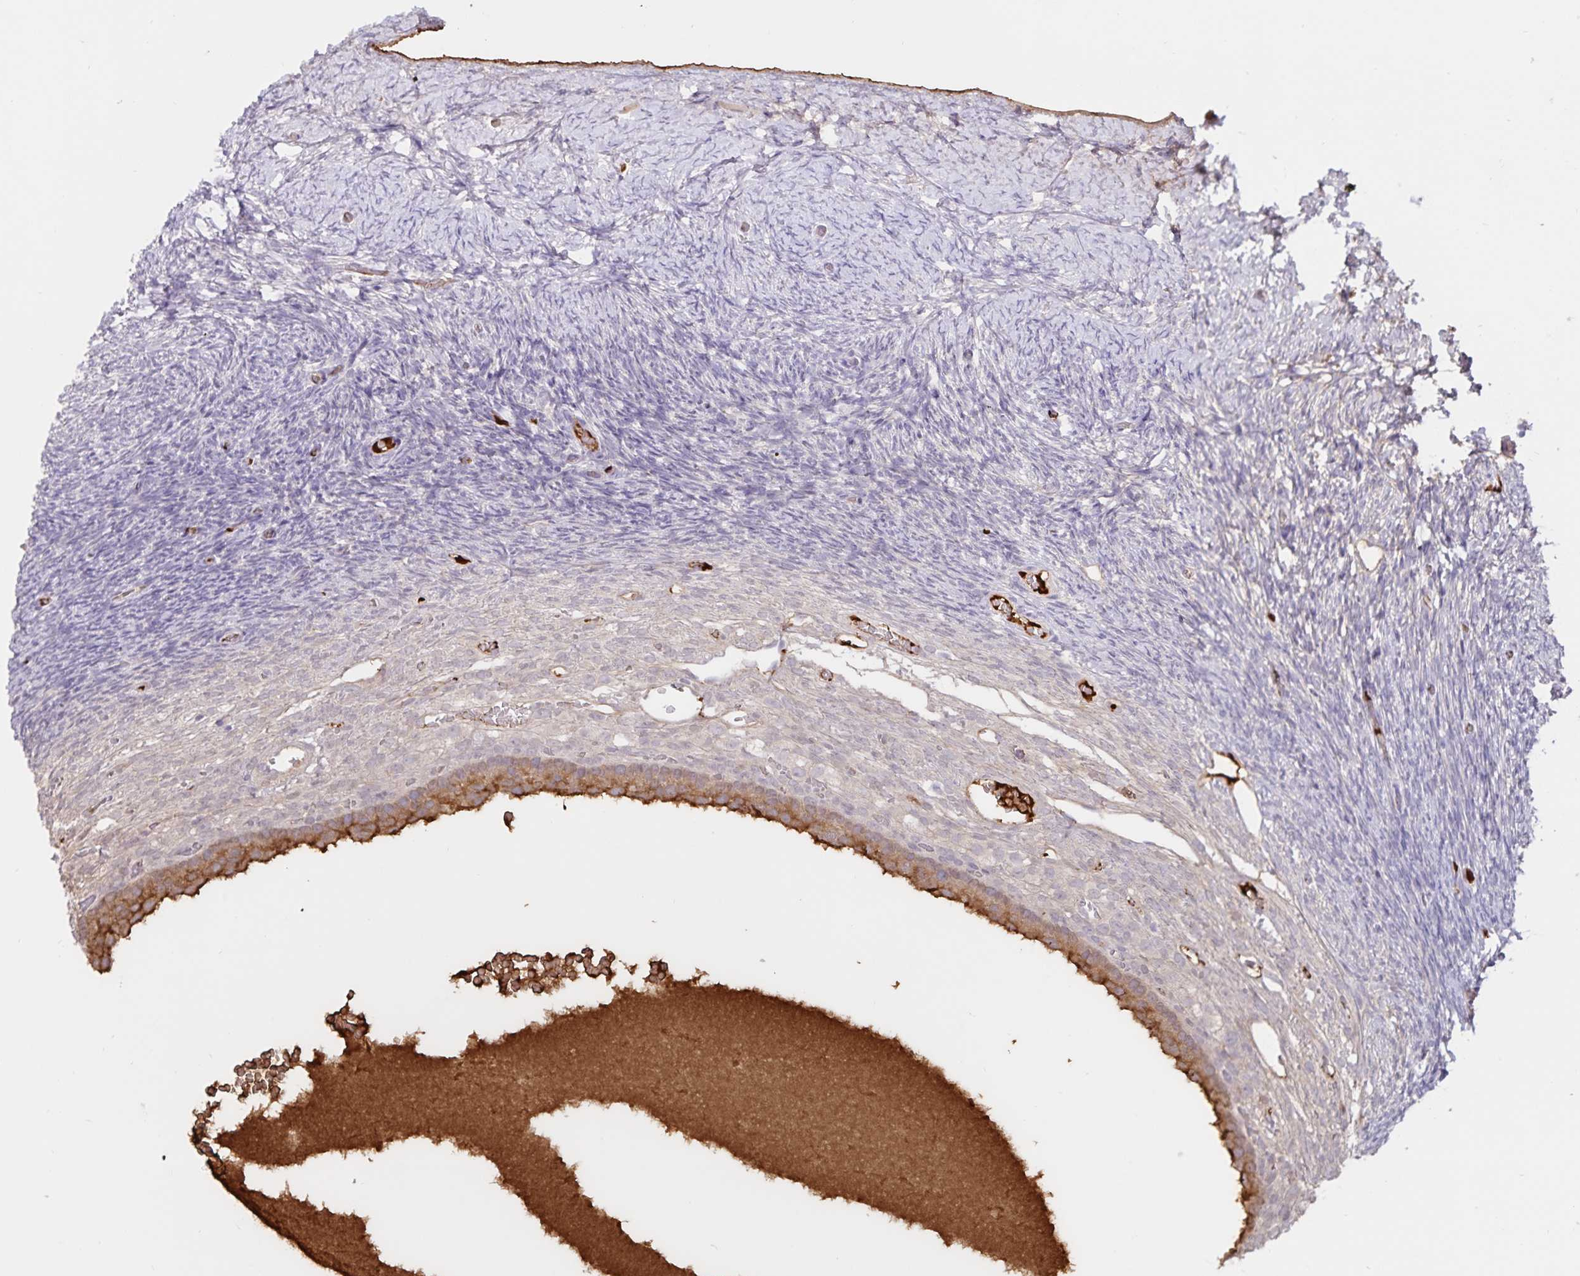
{"staining": {"intensity": "negative", "quantity": "none", "location": "none"}, "tissue": "ovary", "cell_type": "Follicle cells", "image_type": "normal", "snomed": [{"axis": "morphology", "description": "Normal tissue, NOS"}, {"axis": "topography", "description": "Ovary"}], "caption": "The photomicrograph demonstrates no significant expression in follicle cells of ovary.", "gene": "FGG", "patient": {"sex": "female", "age": 39}}